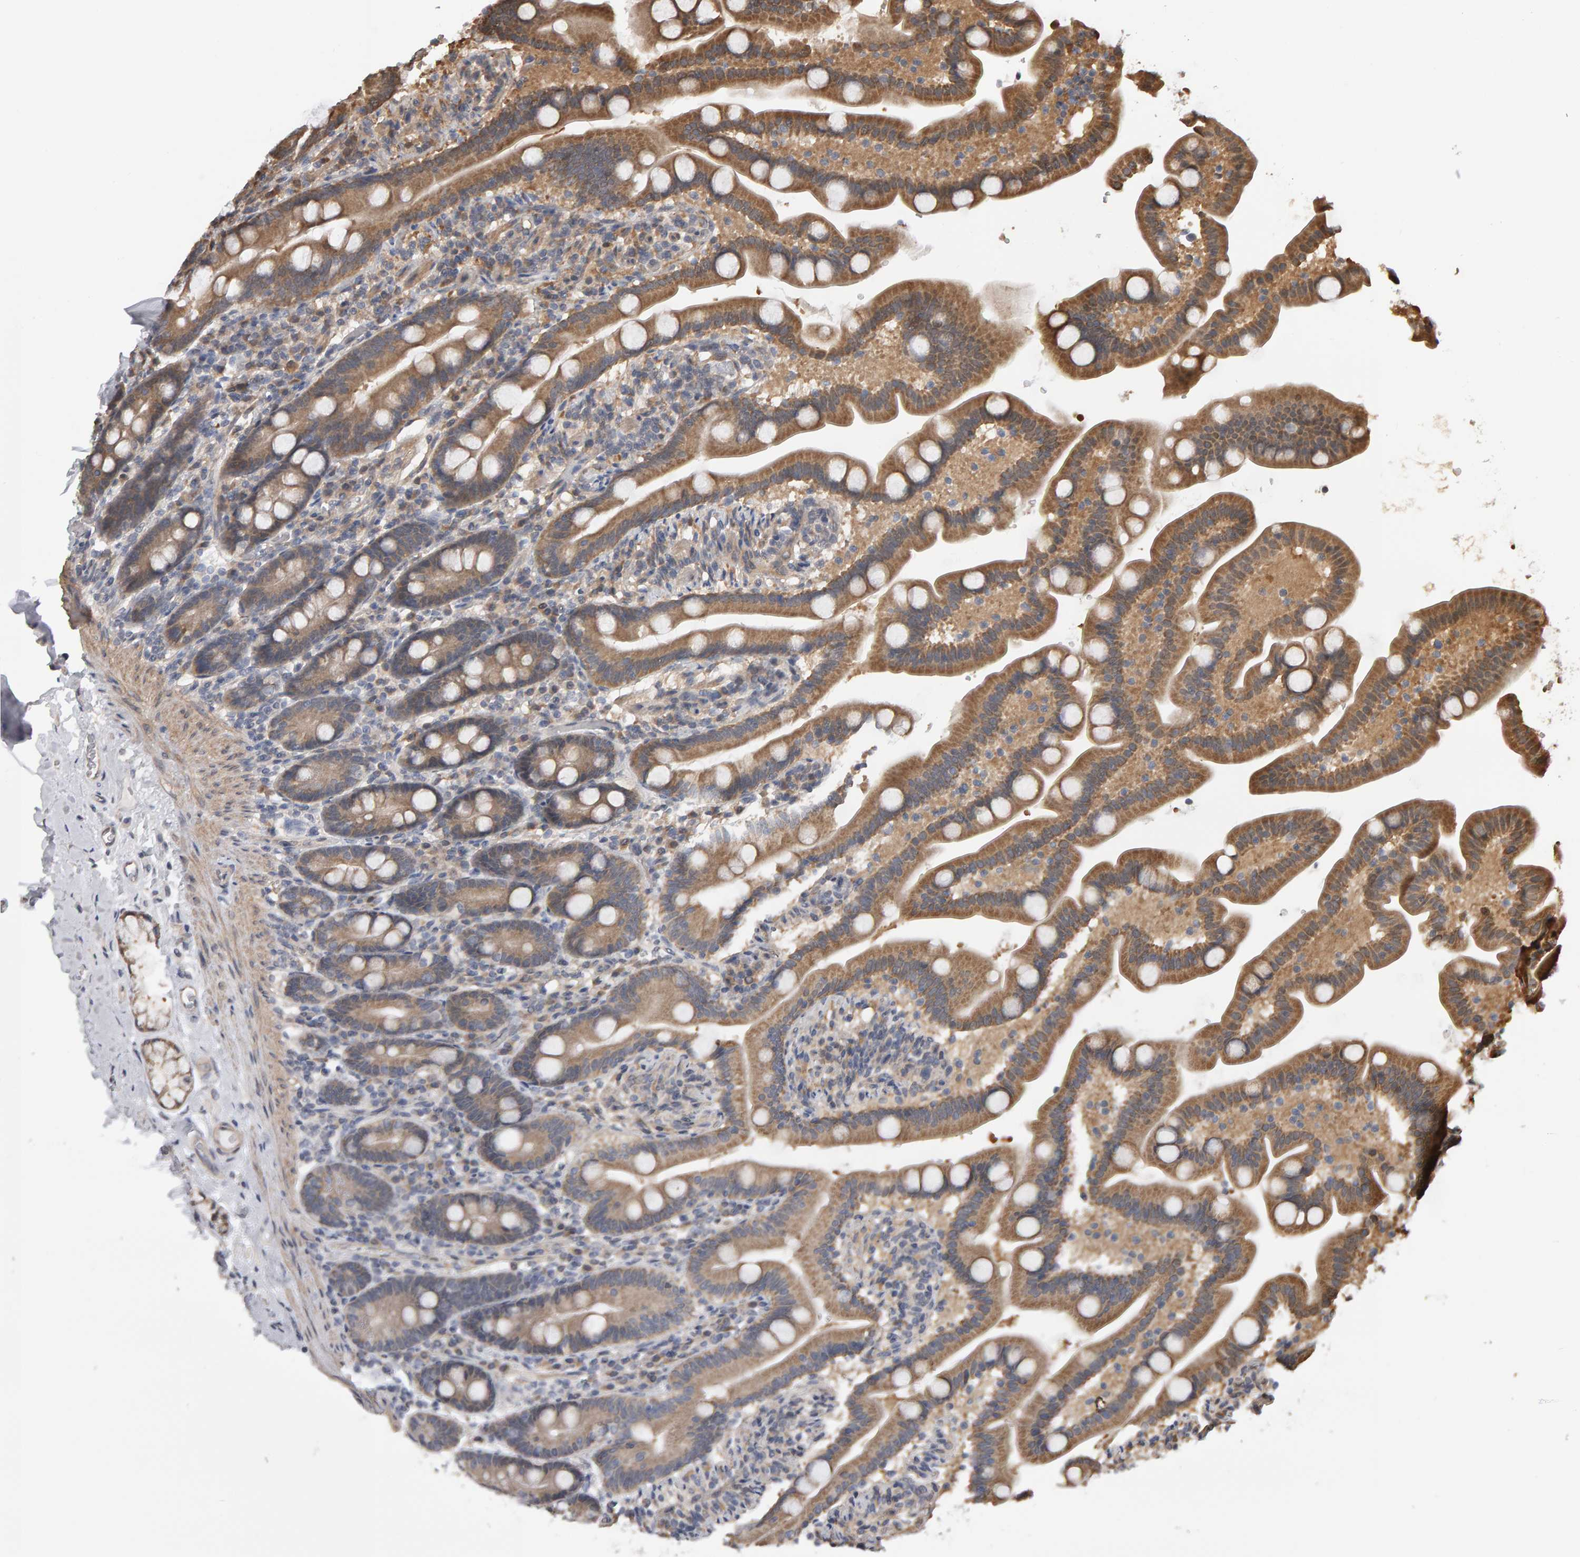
{"staining": {"intensity": "moderate", "quantity": ">75%", "location": "cytoplasmic/membranous"}, "tissue": "duodenum", "cell_type": "Glandular cells", "image_type": "normal", "snomed": [{"axis": "morphology", "description": "Normal tissue, NOS"}, {"axis": "topography", "description": "Duodenum"}], "caption": "The immunohistochemical stain labels moderate cytoplasmic/membranous staining in glandular cells of benign duodenum. (Stains: DAB in brown, nuclei in blue, Microscopy: brightfield microscopy at high magnification).", "gene": "COASY", "patient": {"sex": "male", "age": 54}}